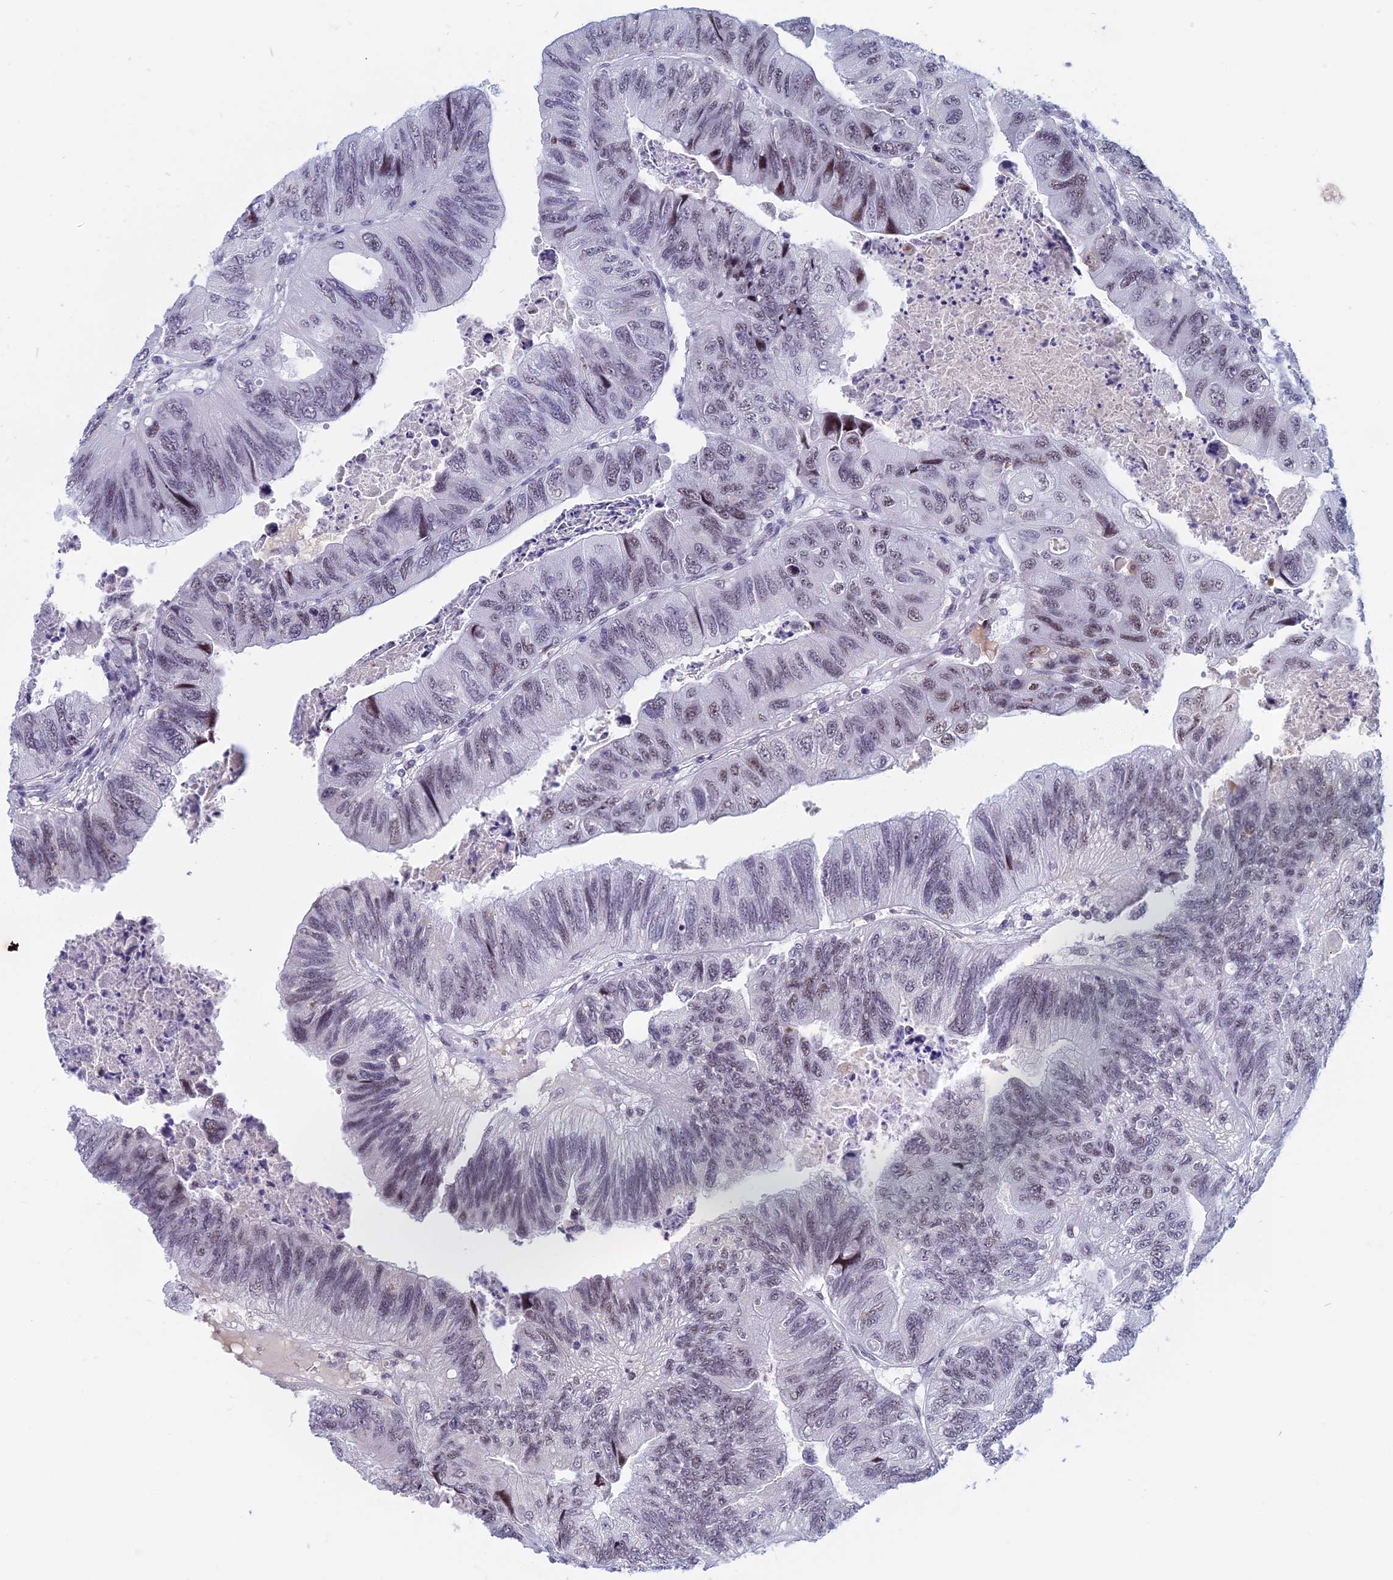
{"staining": {"intensity": "weak", "quantity": "<25%", "location": "nuclear"}, "tissue": "colorectal cancer", "cell_type": "Tumor cells", "image_type": "cancer", "snomed": [{"axis": "morphology", "description": "Adenocarcinoma, NOS"}, {"axis": "topography", "description": "Rectum"}], "caption": "Immunohistochemistry of human adenocarcinoma (colorectal) demonstrates no positivity in tumor cells. (DAB IHC, high magnification).", "gene": "CDC7", "patient": {"sex": "male", "age": 63}}